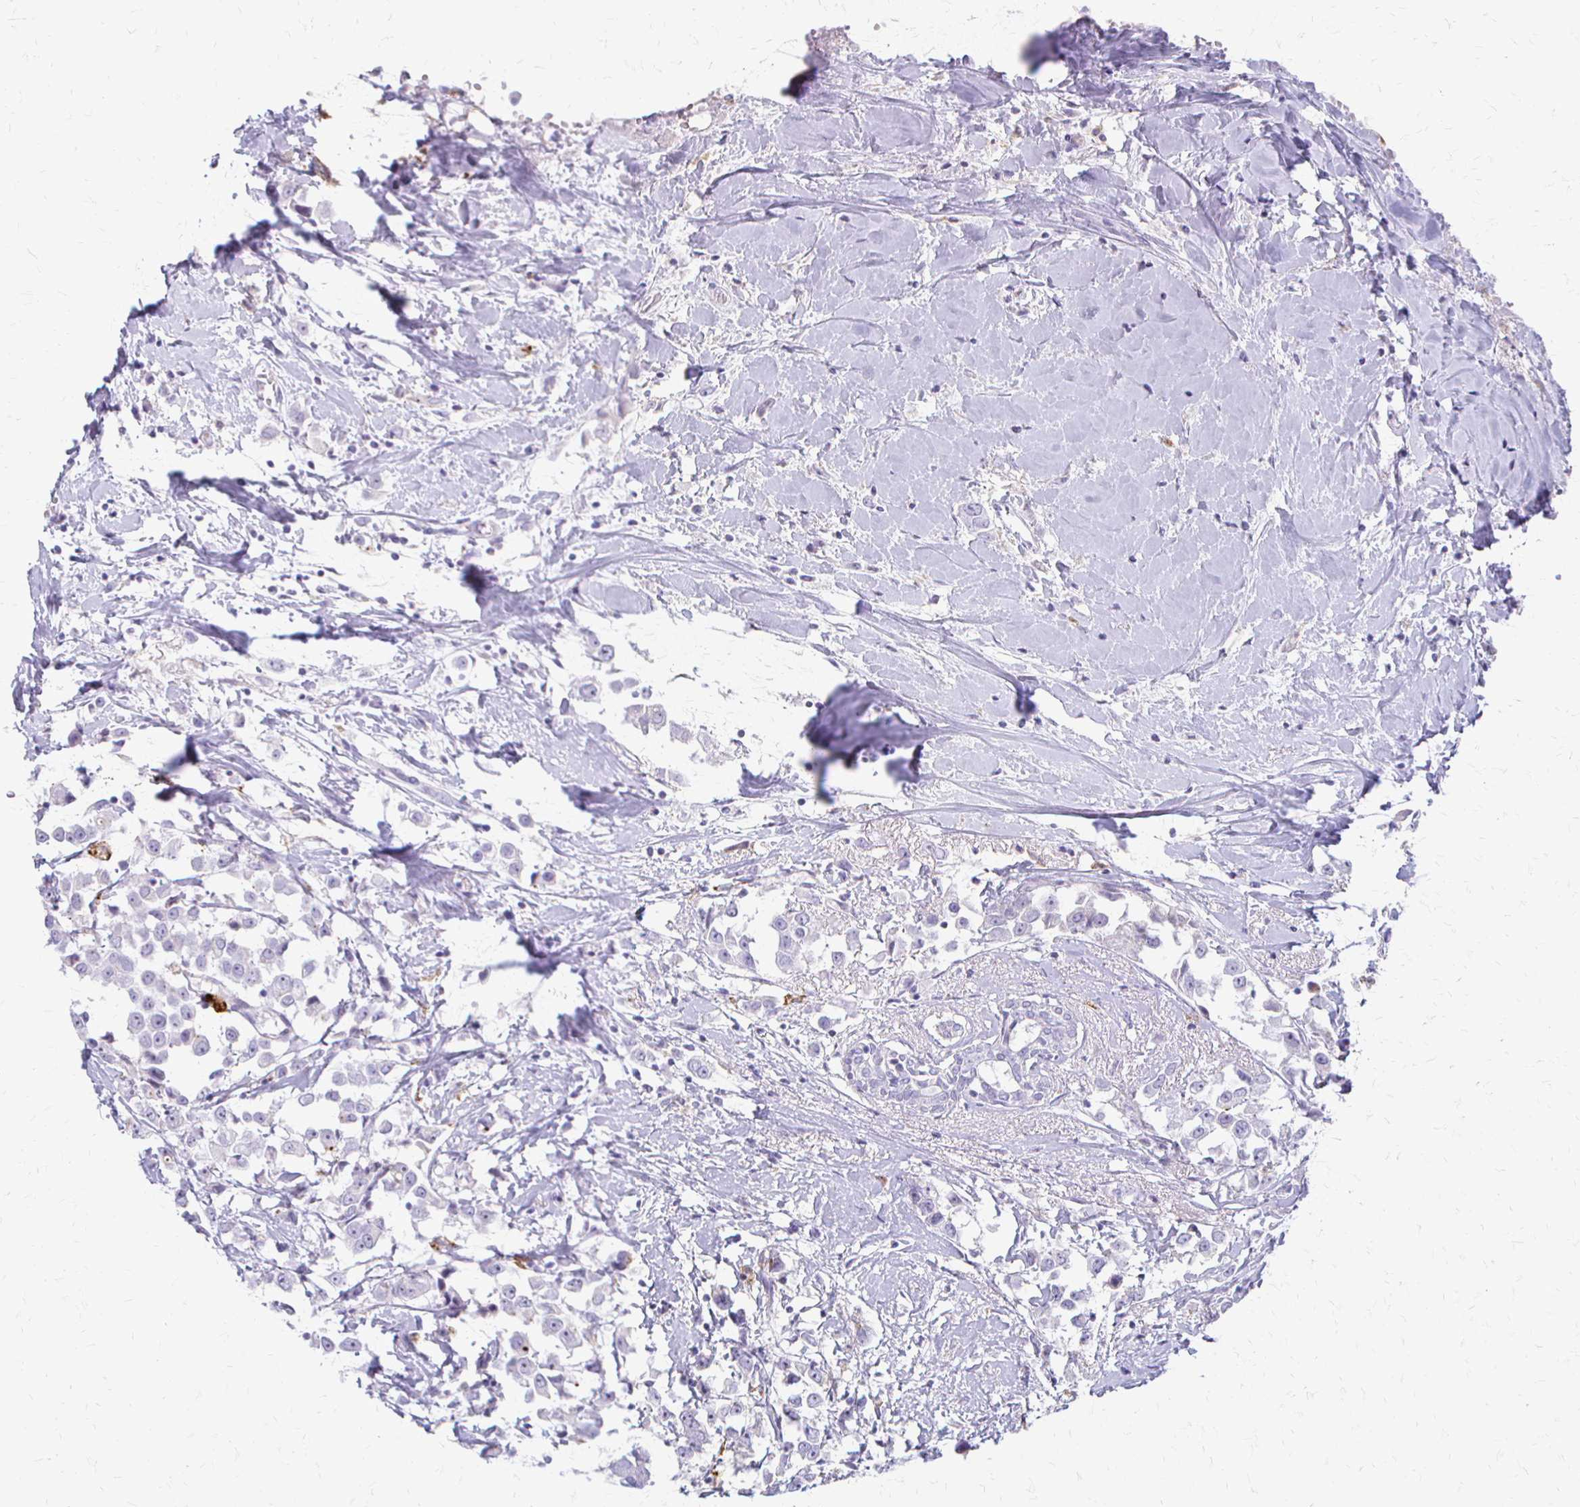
{"staining": {"intensity": "negative", "quantity": "none", "location": "none"}, "tissue": "breast cancer", "cell_type": "Tumor cells", "image_type": "cancer", "snomed": [{"axis": "morphology", "description": "Duct carcinoma"}, {"axis": "topography", "description": "Breast"}], "caption": "This histopathology image is of breast cancer stained with immunohistochemistry to label a protein in brown with the nuclei are counter-stained blue. There is no positivity in tumor cells. Nuclei are stained in blue.", "gene": "ACP5", "patient": {"sex": "female", "age": 61}}